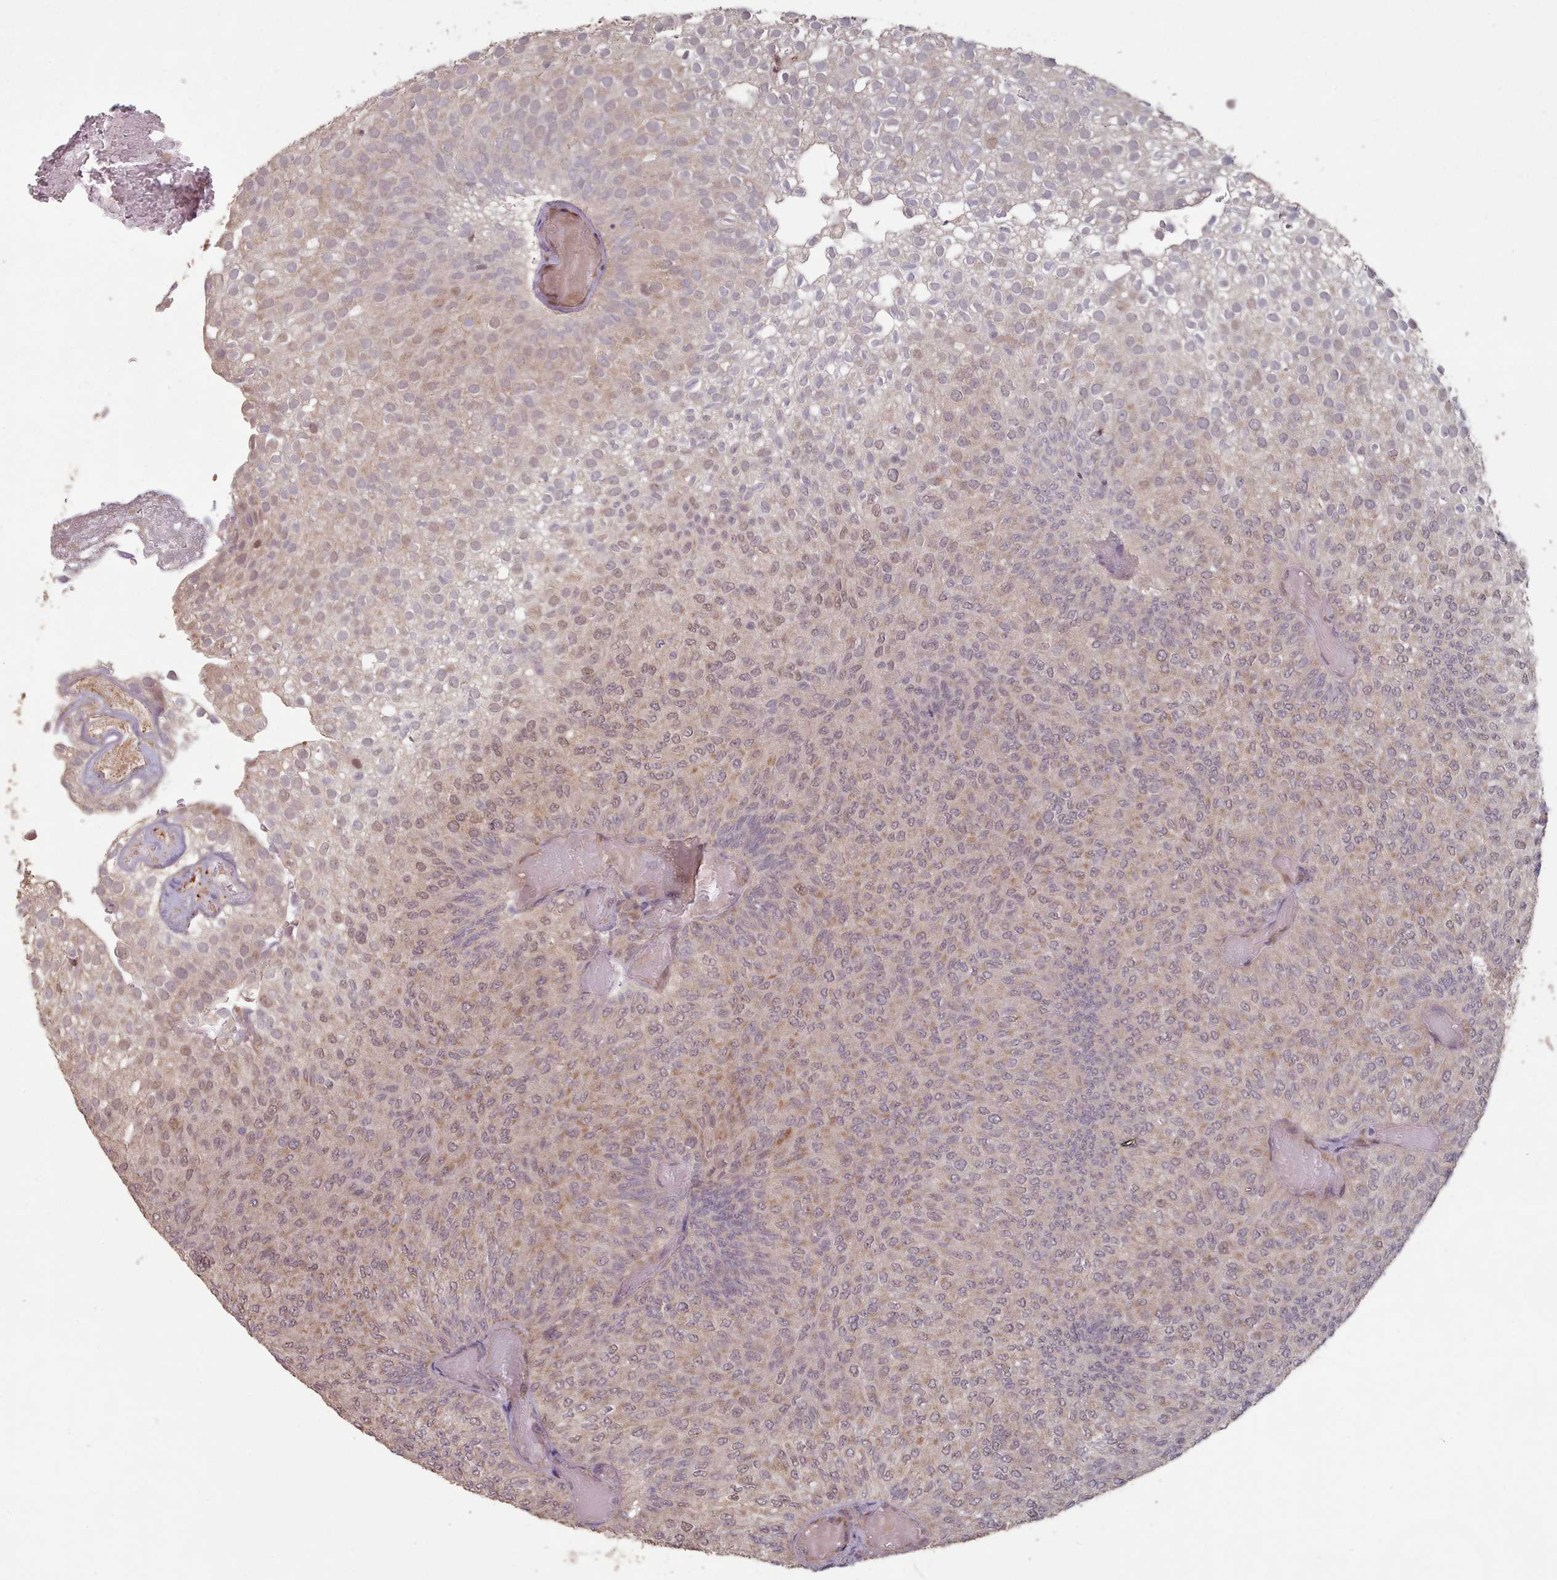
{"staining": {"intensity": "moderate", "quantity": "<25%", "location": "cytoplasmic/membranous,nuclear"}, "tissue": "urothelial cancer", "cell_type": "Tumor cells", "image_type": "cancer", "snomed": [{"axis": "morphology", "description": "Urothelial carcinoma, Low grade"}, {"axis": "topography", "description": "Urinary bladder"}], "caption": "This is a photomicrograph of IHC staining of urothelial carcinoma (low-grade), which shows moderate staining in the cytoplasmic/membranous and nuclear of tumor cells.", "gene": "ERCC6L", "patient": {"sex": "male", "age": 78}}